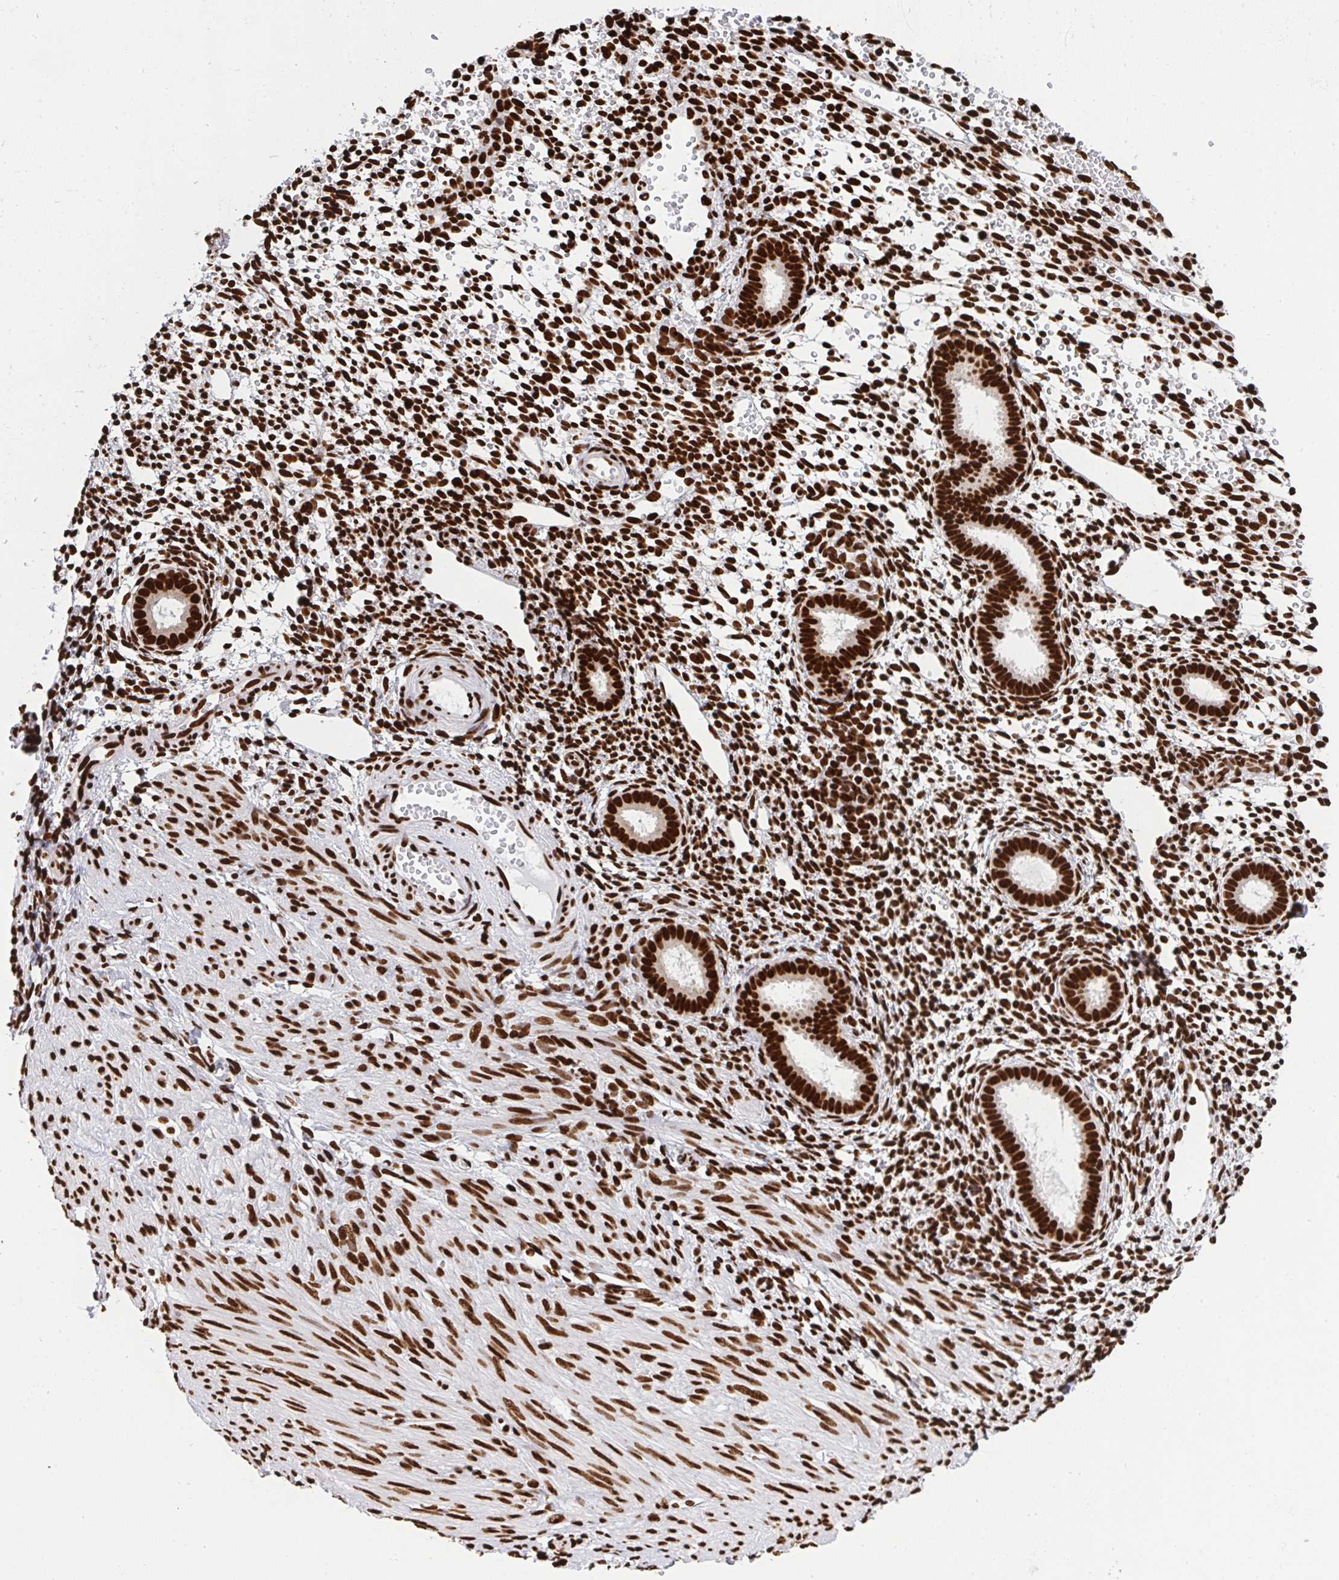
{"staining": {"intensity": "strong", "quantity": ">75%", "location": "nuclear"}, "tissue": "endometrium", "cell_type": "Cells in endometrial stroma", "image_type": "normal", "snomed": [{"axis": "morphology", "description": "Normal tissue, NOS"}, {"axis": "topography", "description": "Endometrium"}], "caption": "Immunohistochemical staining of unremarkable endometrium displays high levels of strong nuclear positivity in about >75% of cells in endometrial stroma.", "gene": "HNRNPL", "patient": {"sex": "female", "age": 36}}